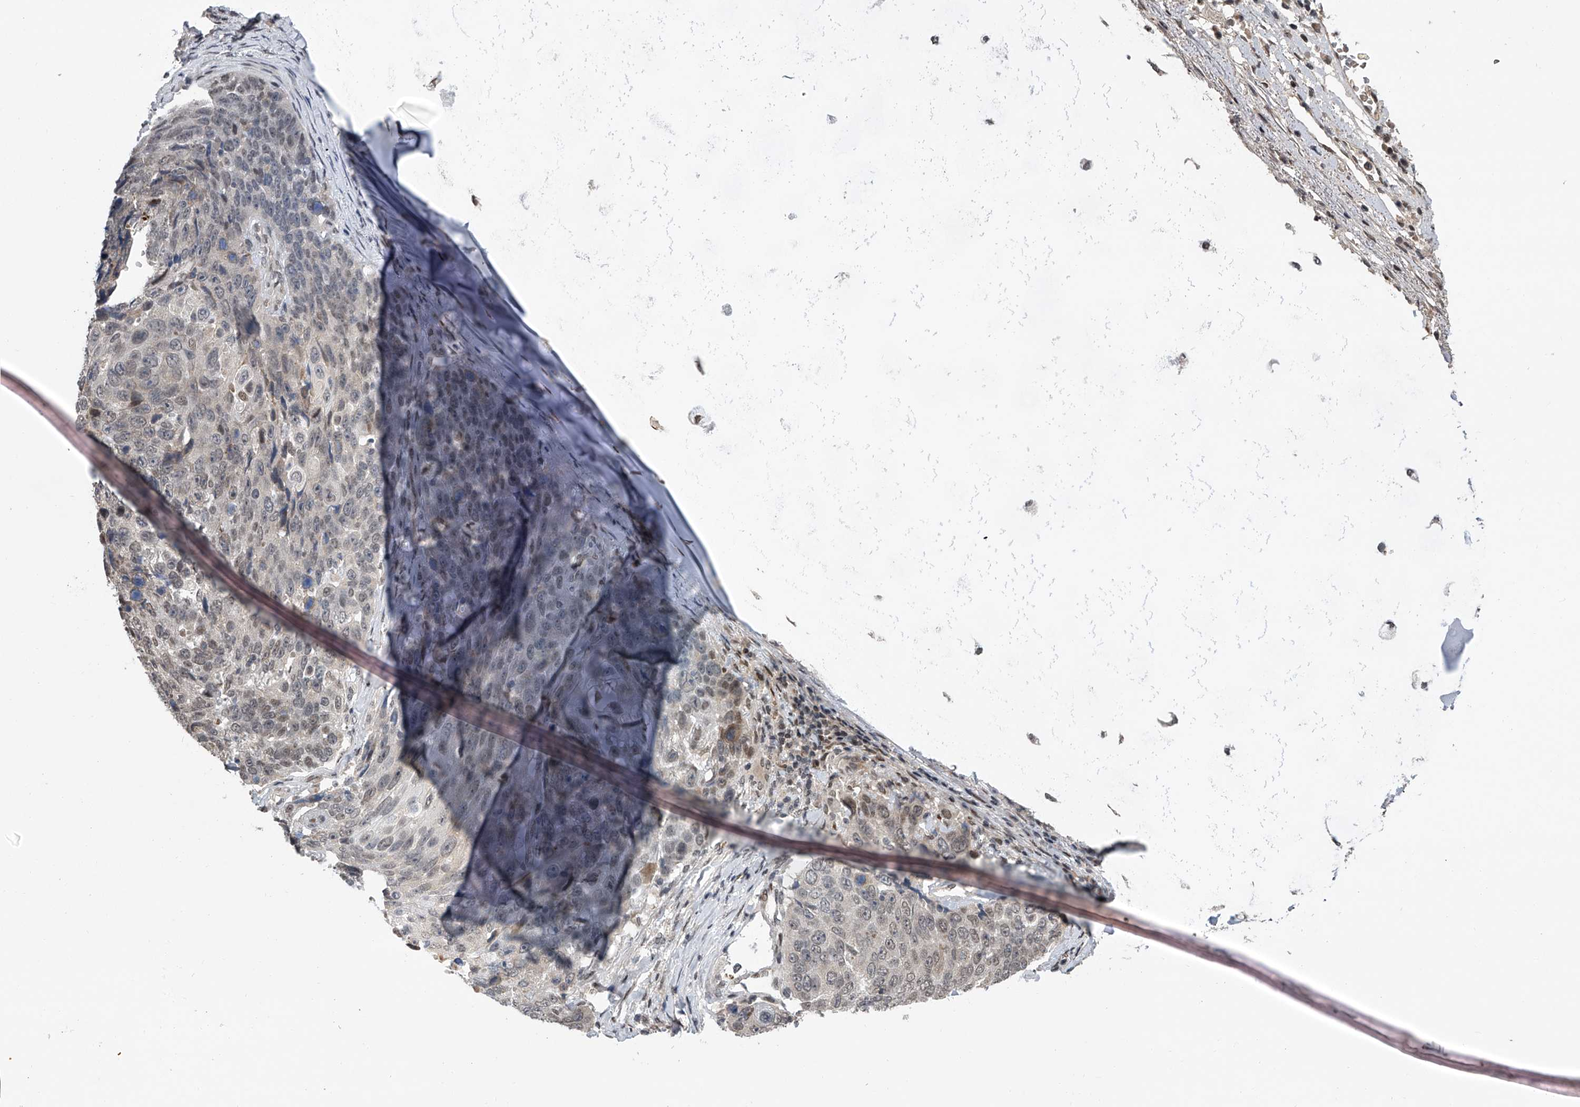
{"staining": {"intensity": "negative", "quantity": "none", "location": "none"}, "tissue": "lung cancer", "cell_type": "Tumor cells", "image_type": "cancer", "snomed": [{"axis": "morphology", "description": "Squamous cell carcinoma, NOS"}, {"axis": "topography", "description": "Lung"}], "caption": "There is no significant staining in tumor cells of lung cancer.", "gene": "ZNF426", "patient": {"sex": "male", "age": 66}}